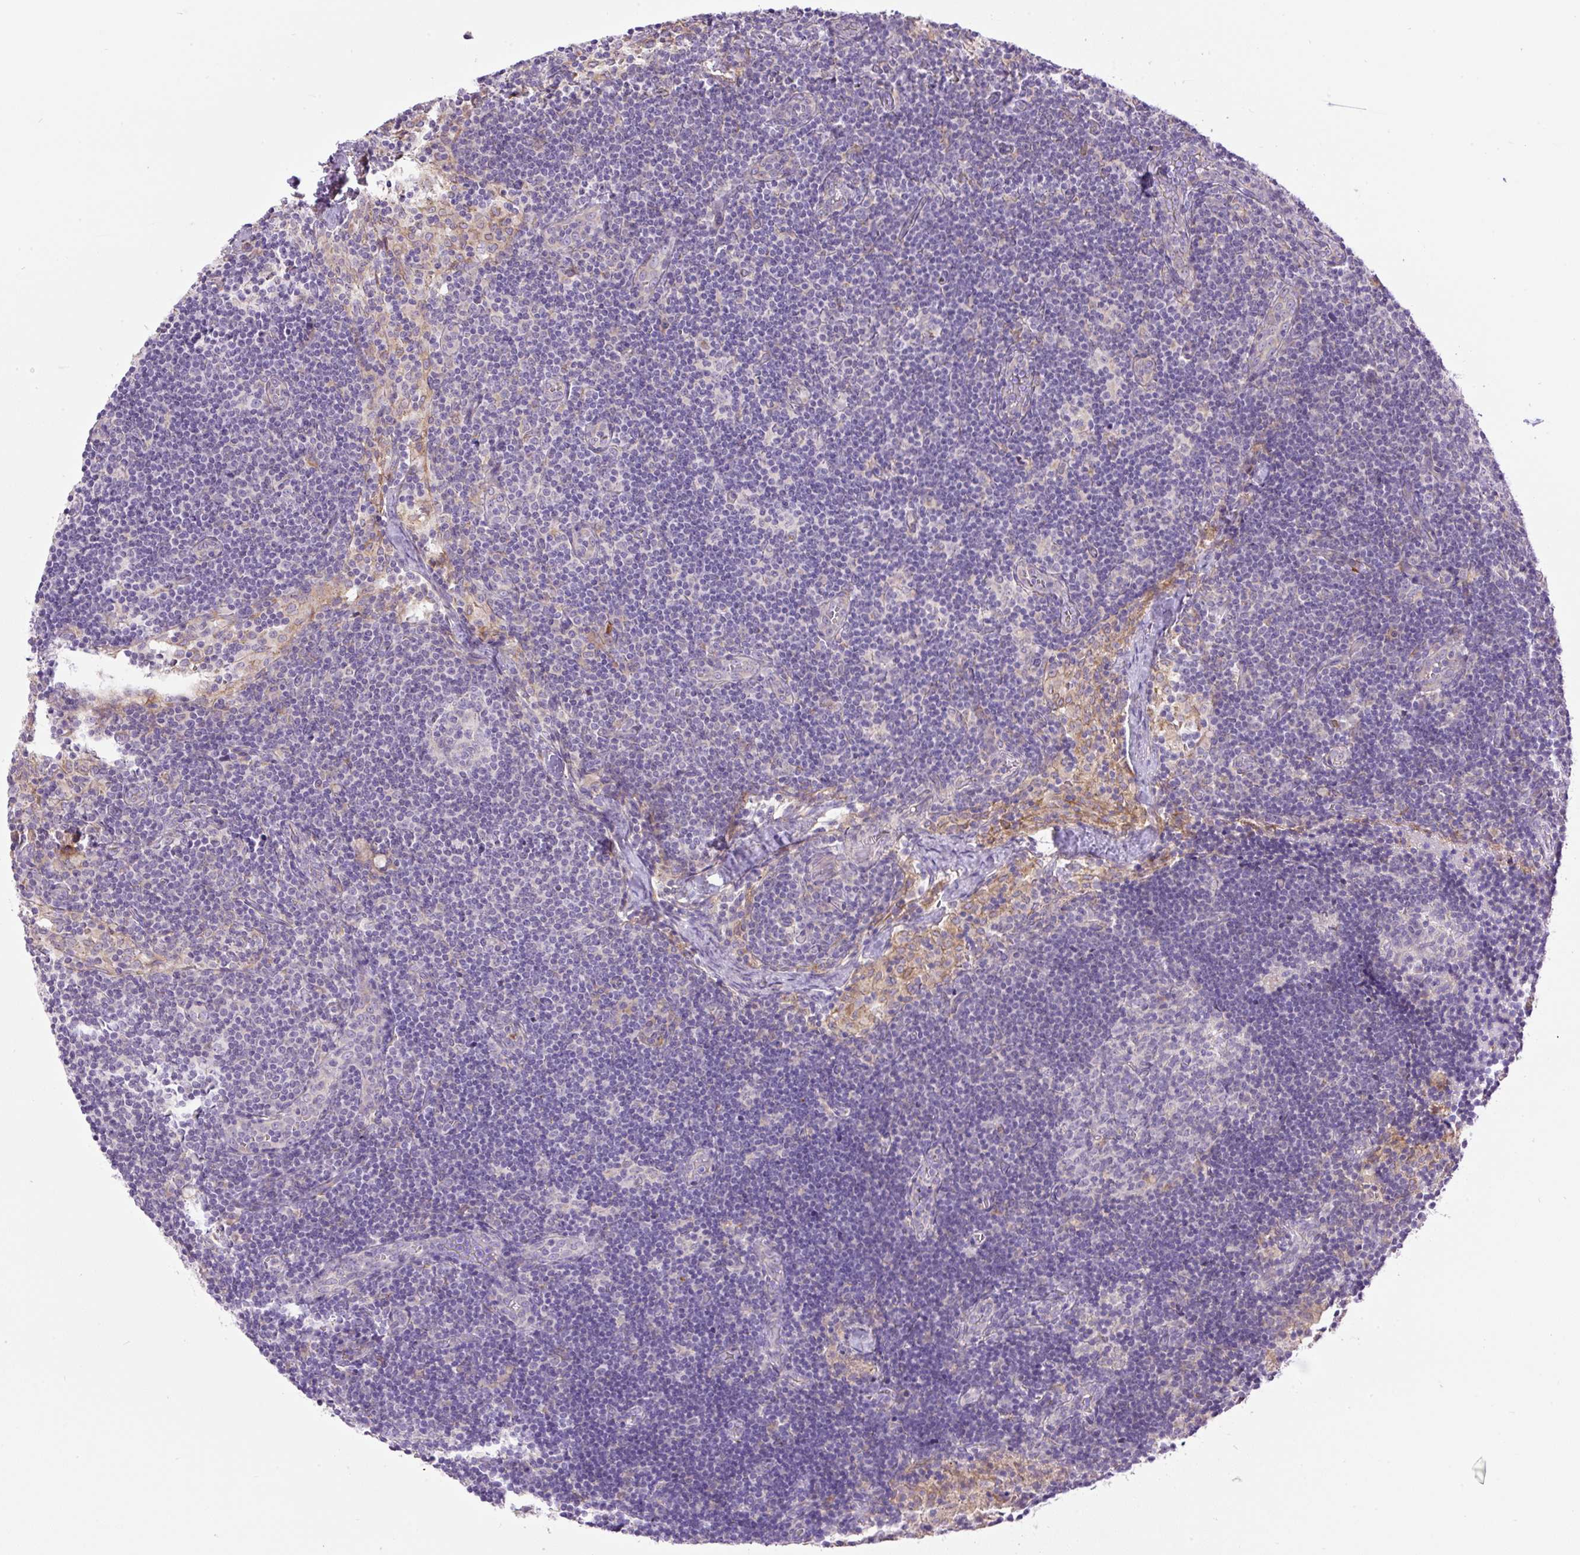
{"staining": {"intensity": "weak", "quantity": "<25%", "location": "cytoplasmic/membranous"}, "tissue": "lymph node", "cell_type": "Germinal center cells", "image_type": "normal", "snomed": [{"axis": "morphology", "description": "Normal tissue, NOS"}, {"axis": "topography", "description": "Lymph node"}], "caption": "Germinal center cells show no significant protein expression in benign lymph node. (Stains: DAB IHC with hematoxylin counter stain, Microscopy: brightfield microscopy at high magnification).", "gene": "POFUT1", "patient": {"sex": "female", "age": 31}}